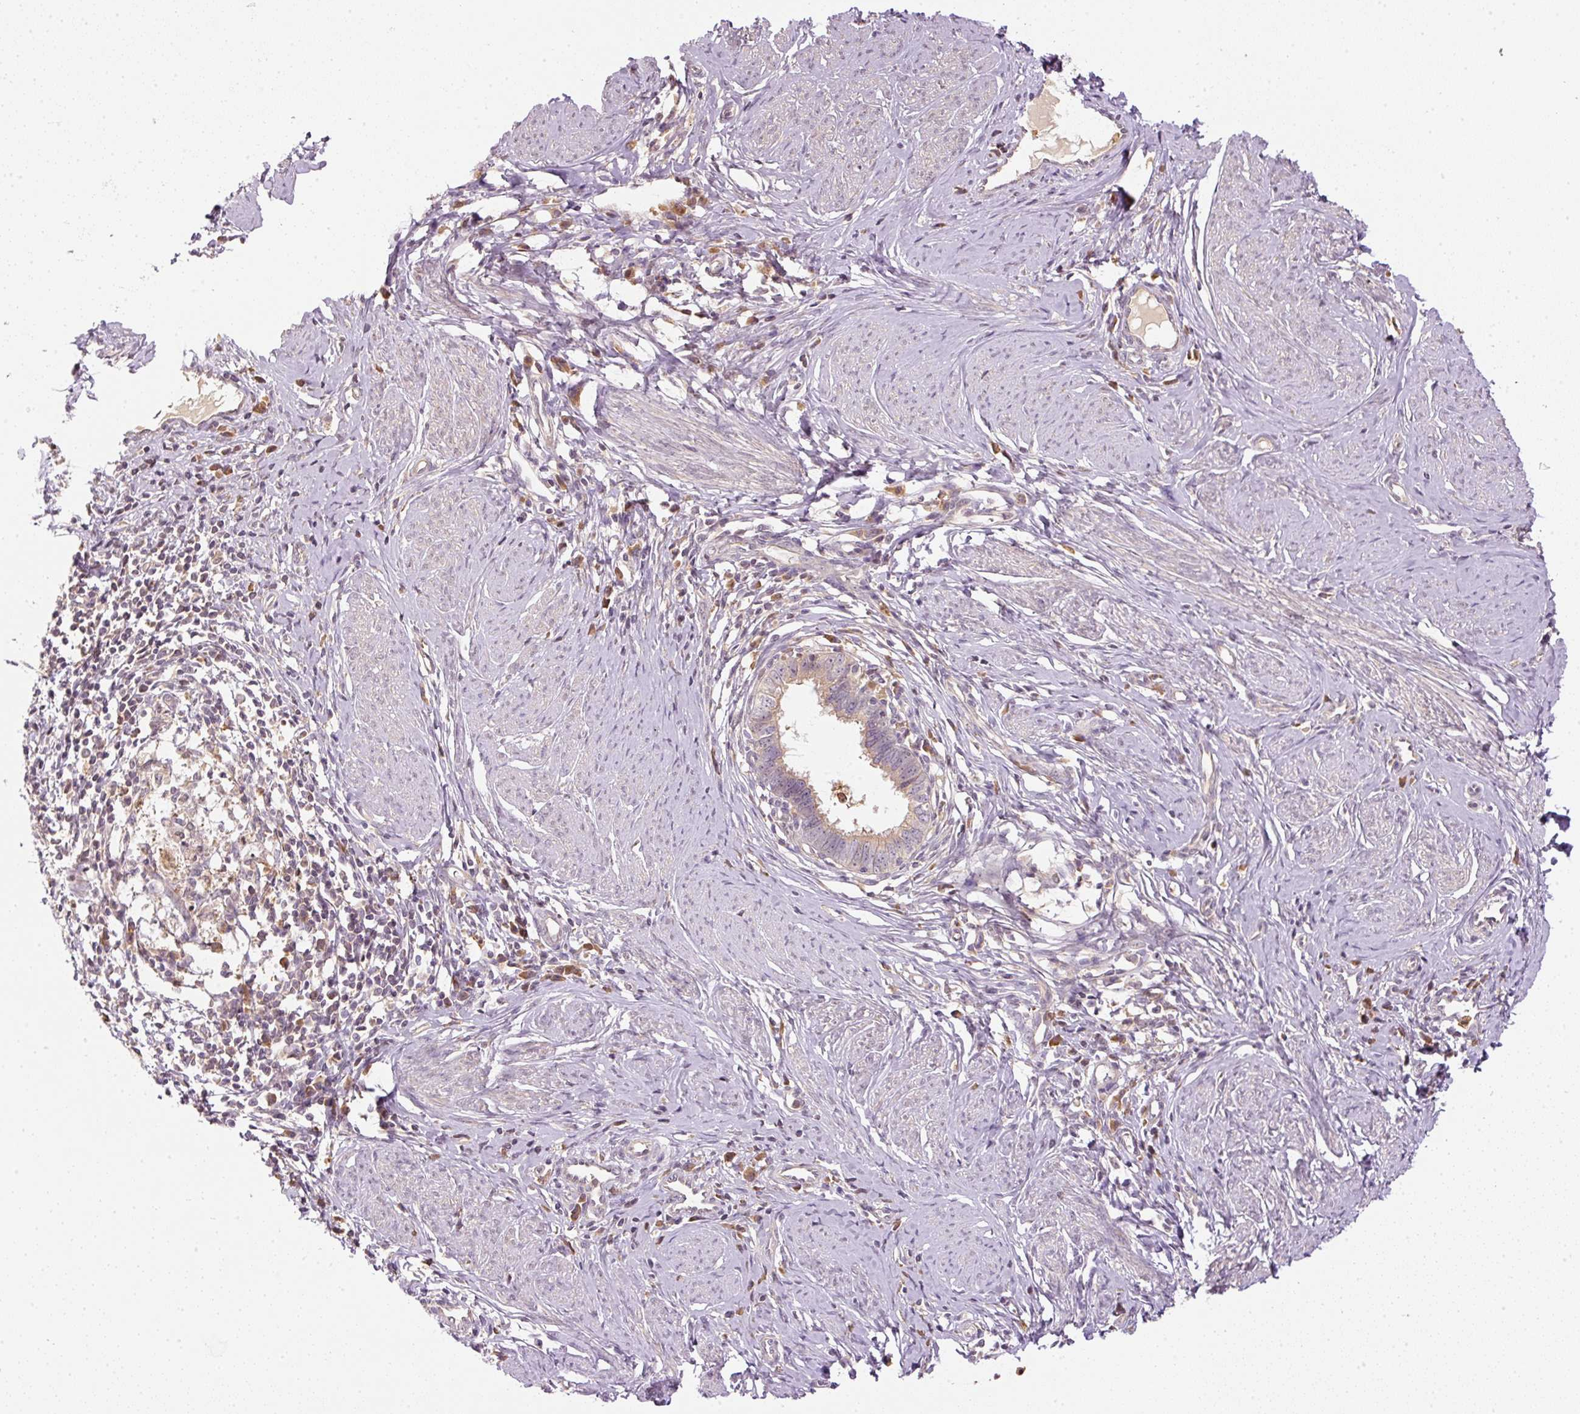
{"staining": {"intensity": "weak", "quantity": "25%-75%", "location": "cytoplasmic/membranous"}, "tissue": "cervical cancer", "cell_type": "Tumor cells", "image_type": "cancer", "snomed": [{"axis": "morphology", "description": "Adenocarcinoma, NOS"}, {"axis": "topography", "description": "Cervix"}], "caption": "This histopathology image demonstrates adenocarcinoma (cervical) stained with immunohistochemistry (IHC) to label a protein in brown. The cytoplasmic/membranous of tumor cells show weak positivity for the protein. Nuclei are counter-stained blue.", "gene": "CTTNBP2", "patient": {"sex": "female", "age": 36}}